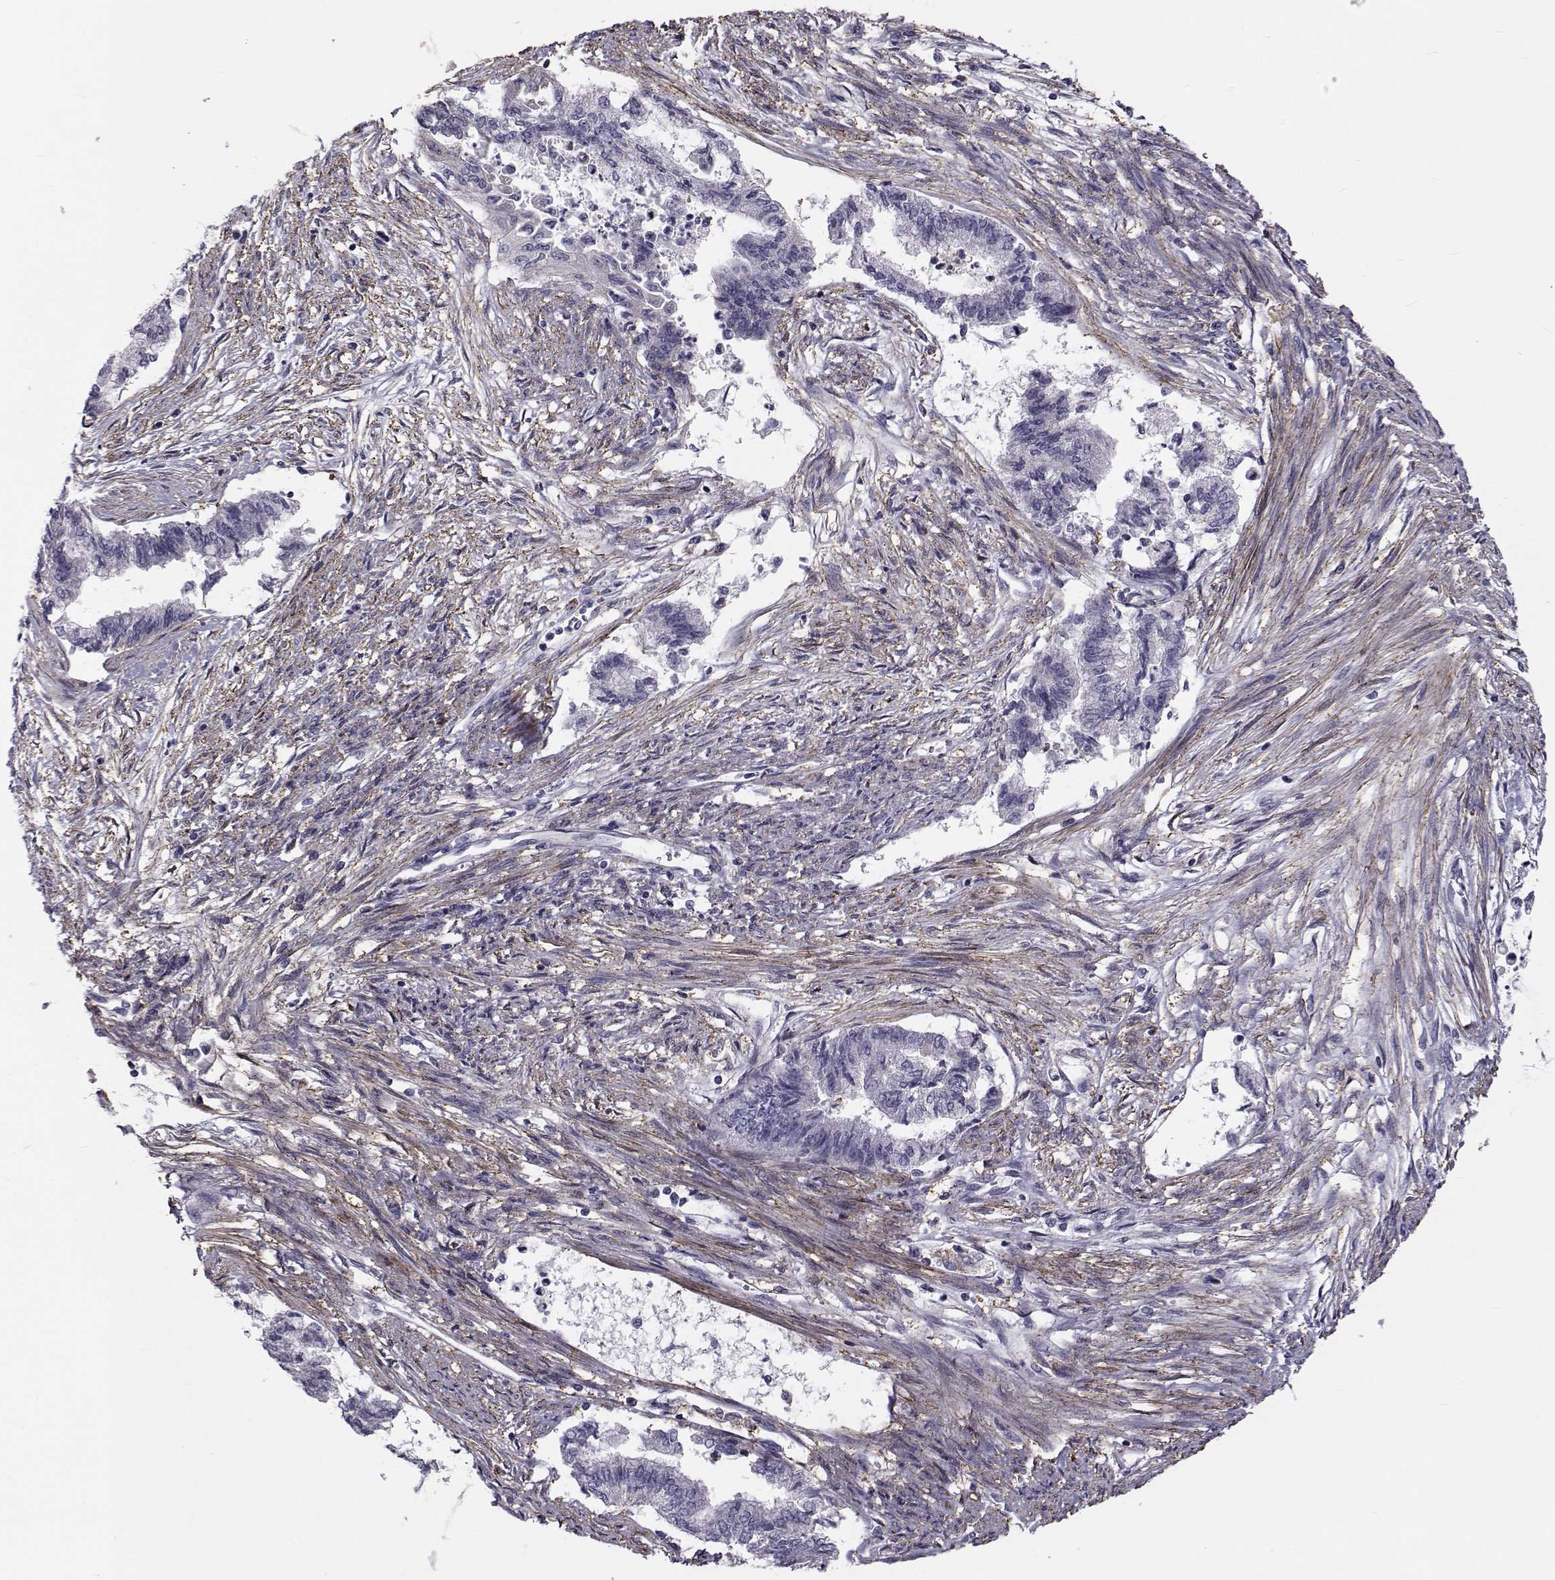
{"staining": {"intensity": "negative", "quantity": "none", "location": "none"}, "tissue": "endometrial cancer", "cell_type": "Tumor cells", "image_type": "cancer", "snomed": [{"axis": "morphology", "description": "Adenocarcinoma, NOS"}, {"axis": "topography", "description": "Endometrium"}], "caption": "There is no significant expression in tumor cells of endometrial adenocarcinoma.", "gene": "LRRC27", "patient": {"sex": "female", "age": 65}}